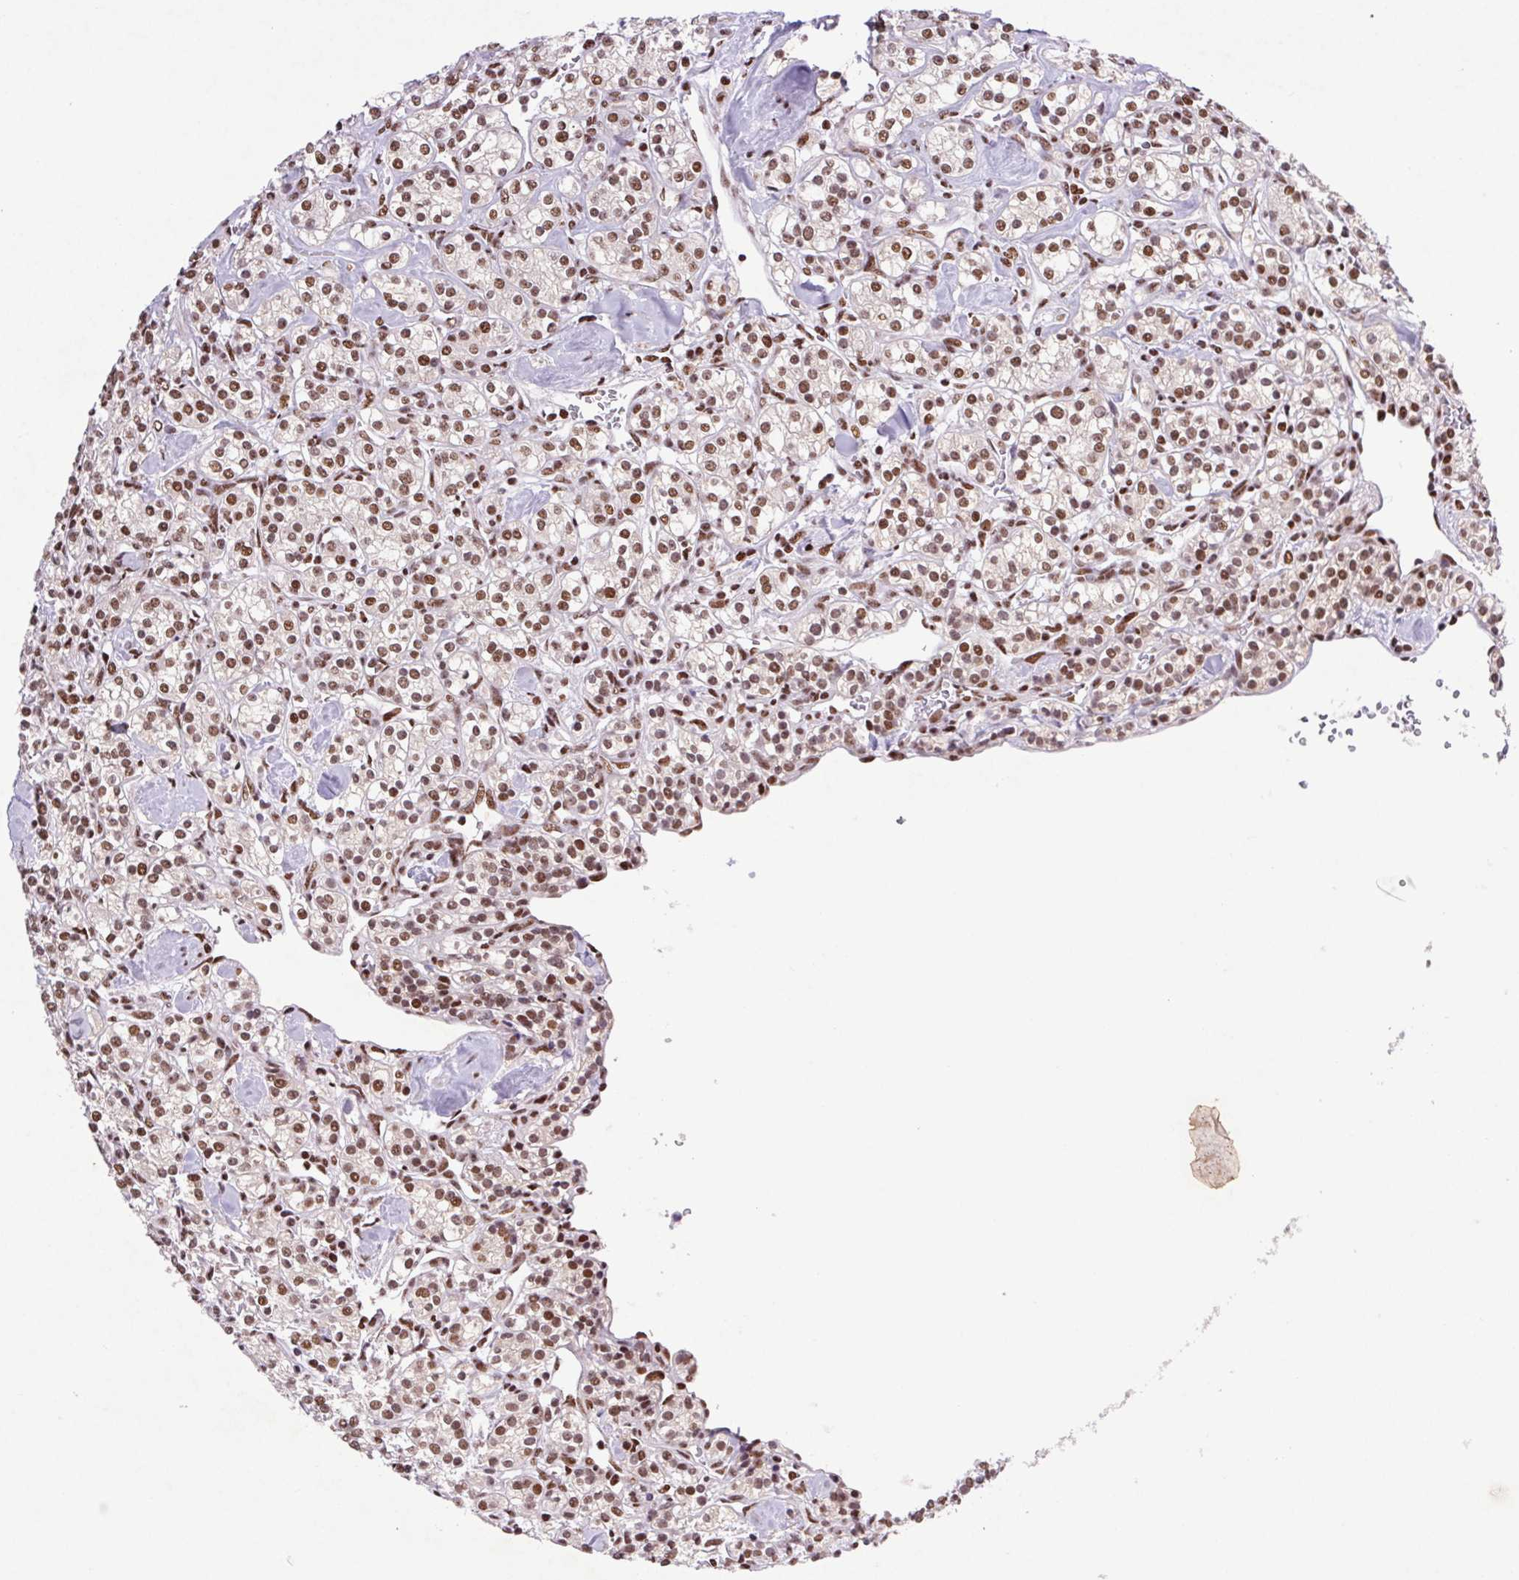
{"staining": {"intensity": "moderate", "quantity": ">75%", "location": "nuclear"}, "tissue": "renal cancer", "cell_type": "Tumor cells", "image_type": "cancer", "snomed": [{"axis": "morphology", "description": "Adenocarcinoma, NOS"}, {"axis": "topography", "description": "Kidney"}], "caption": "The micrograph reveals staining of renal cancer, revealing moderate nuclear protein positivity (brown color) within tumor cells. Using DAB (3,3'-diaminobenzidine) (brown) and hematoxylin (blue) stains, captured at high magnification using brightfield microscopy.", "gene": "LDLRAD4", "patient": {"sex": "male", "age": 77}}